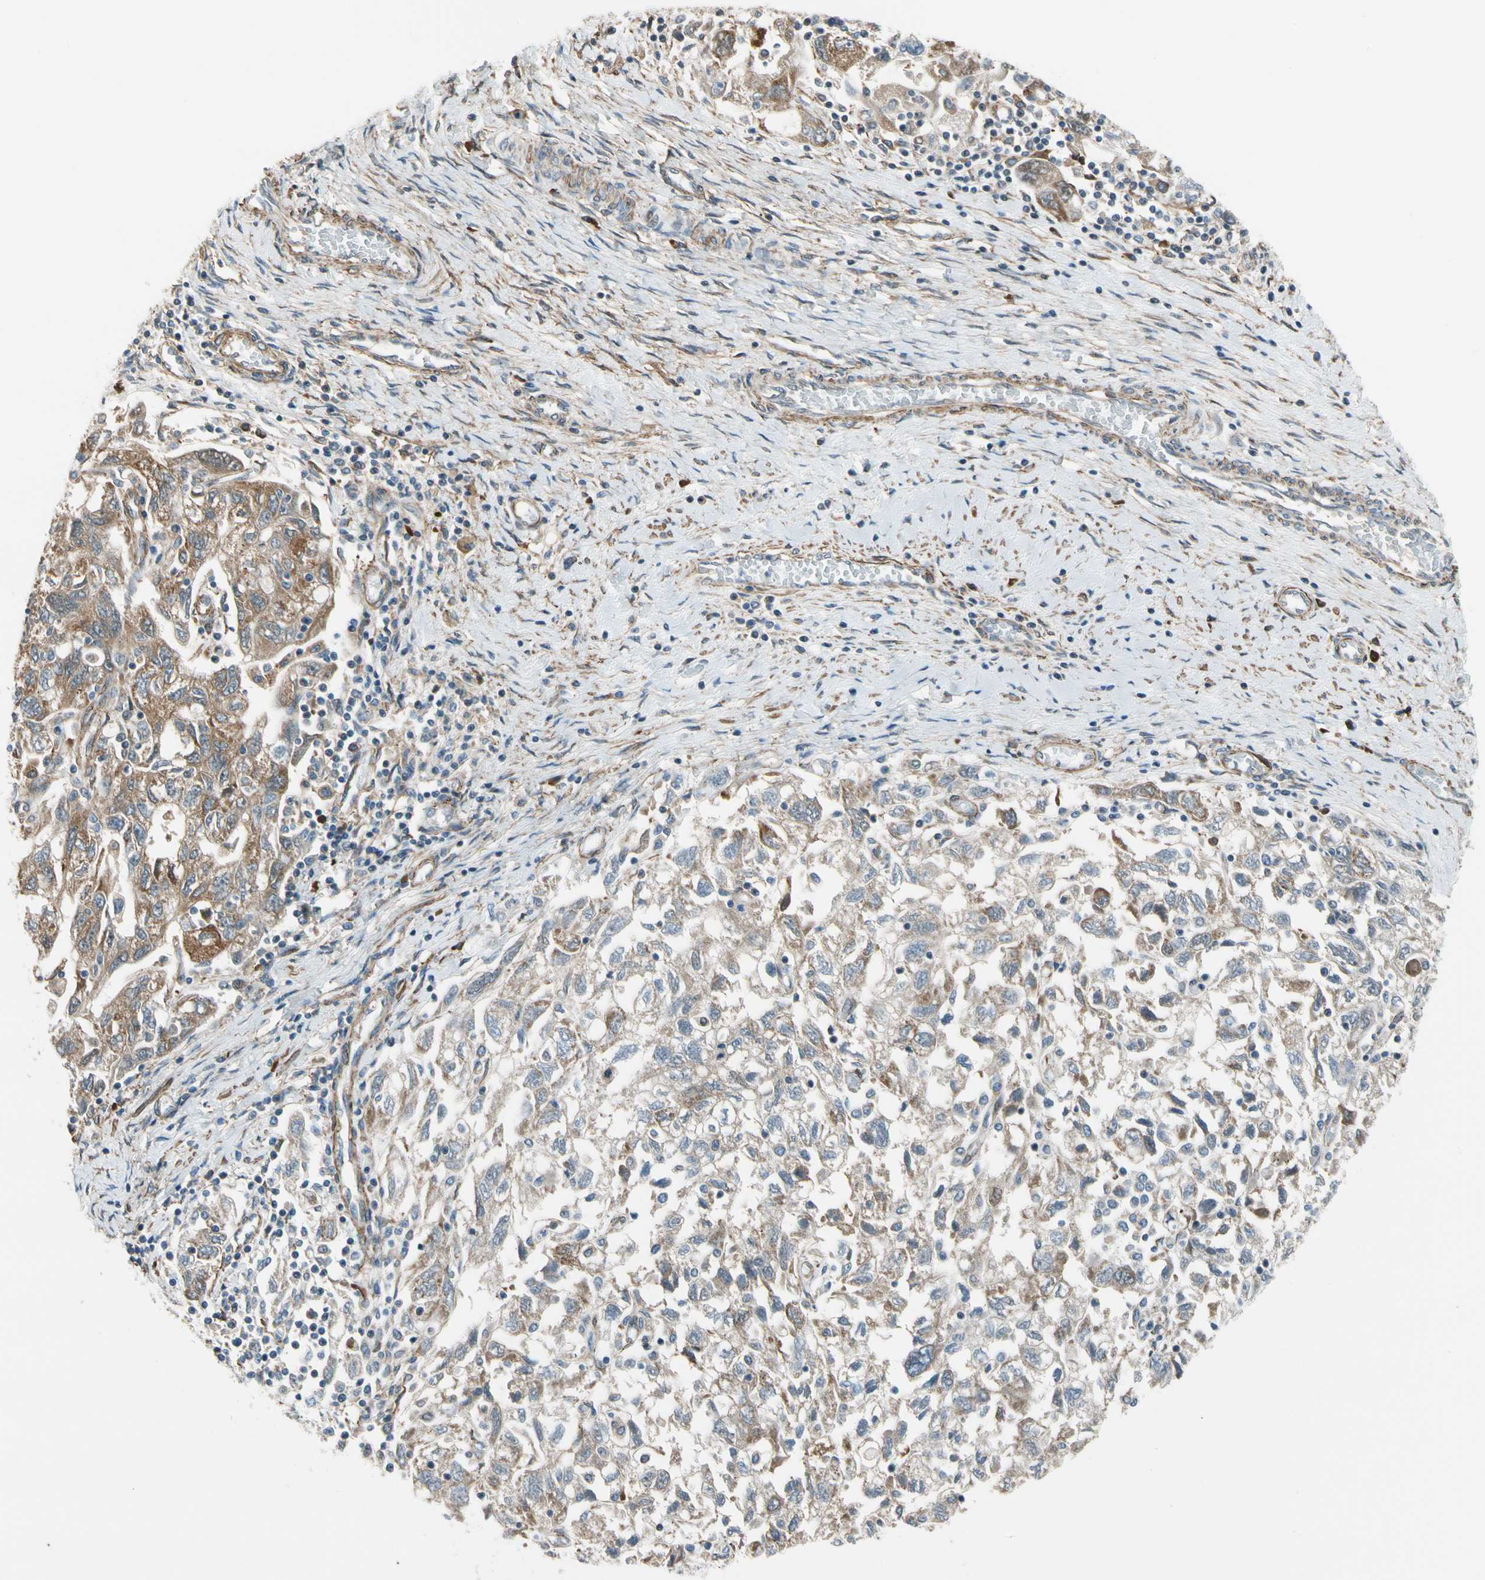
{"staining": {"intensity": "moderate", "quantity": ">75%", "location": "cytoplasmic/membranous"}, "tissue": "ovarian cancer", "cell_type": "Tumor cells", "image_type": "cancer", "snomed": [{"axis": "morphology", "description": "Carcinoma, NOS"}, {"axis": "morphology", "description": "Cystadenocarcinoma, serous, NOS"}, {"axis": "topography", "description": "Ovary"}], "caption": "Immunohistochemical staining of carcinoma (ovarian) reveals moderate cytoplasmic/membranous protein positivity in approximately >75% of tumor cells.", "gene": "LIMK2", "patient": {"sex": "female", "age": 69}}